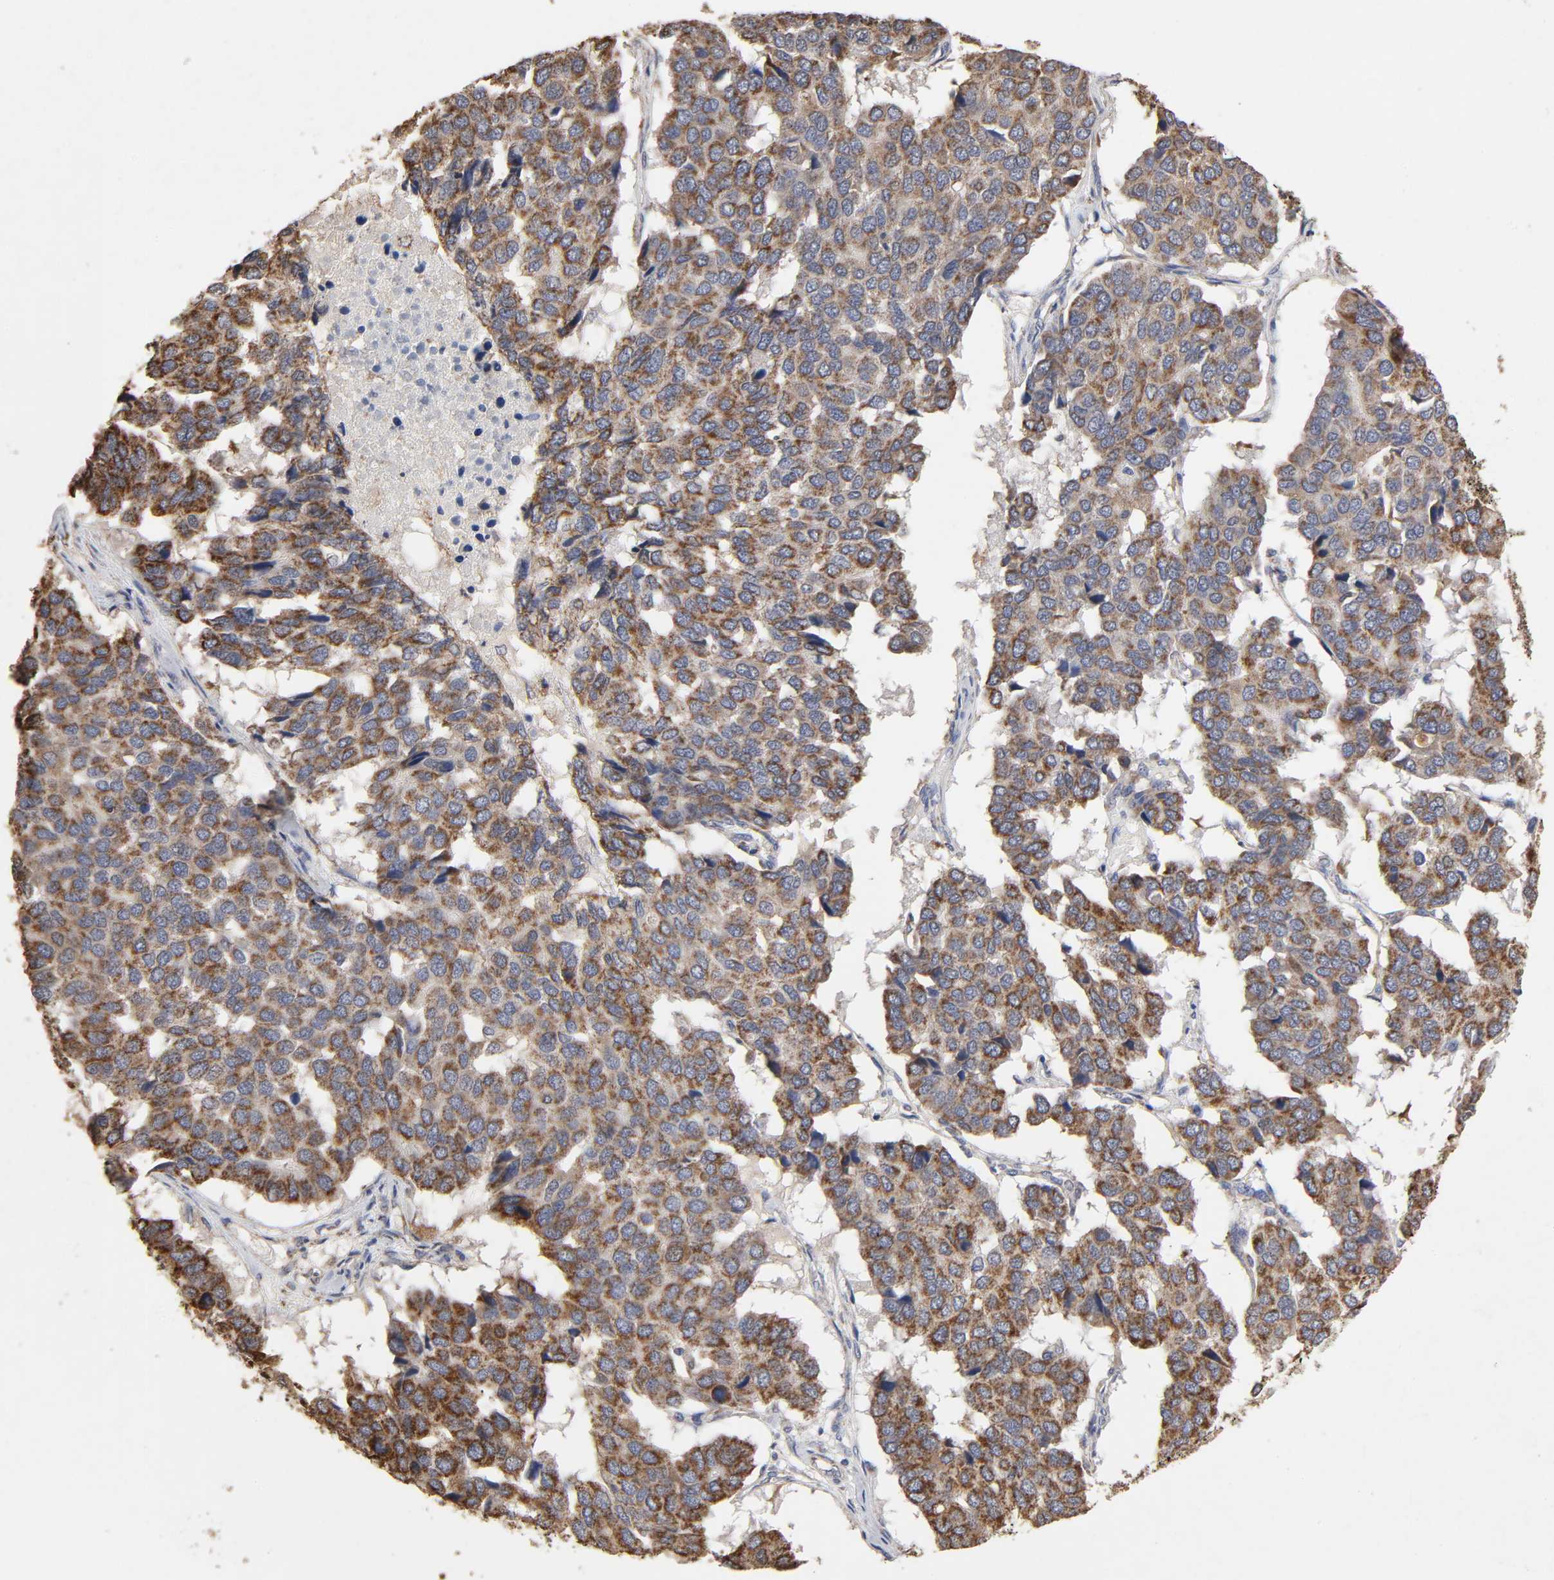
{"staining": {"intensity": "strong", "quantity": ">75%", "location": "cytoplasmic/membranous"}, "tissue": "pancreatic cancer", "cell_type": "Tumor cells", "image_type": "cancer", "snomed": [{"axis": "morphology", "description": "Adenocarcinoma, NOS"}, {"axis": "topography", "description": "Pancreas"}], "caption": "Pancreatic cancer (adenocarcinoma) stained with a protein marker shows strong staining in tumor cells.", "gene": "CYCS", "patient": {"sex": "male", "age": 50}}